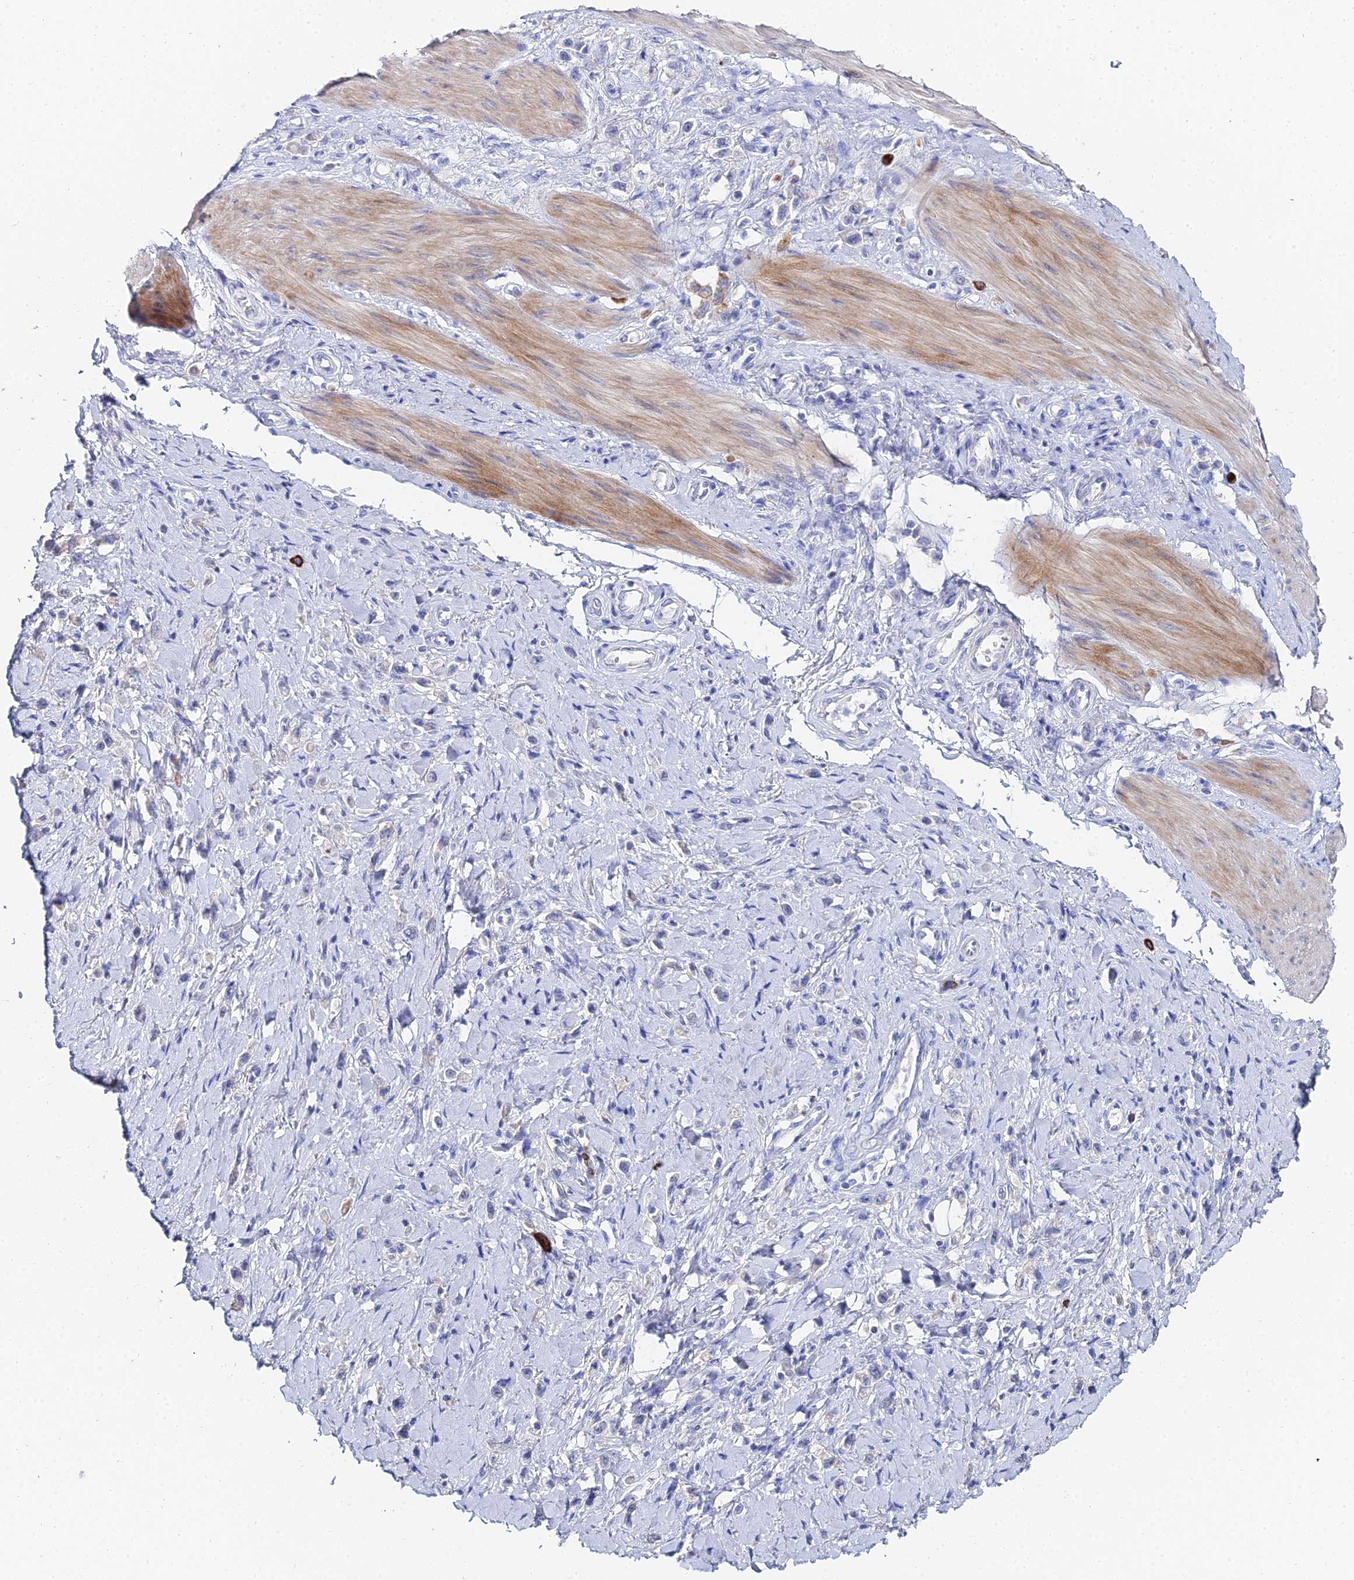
{"staining": {"intensity": "negative", "quantity": "none", "location": "none"}, "tissue": "stomach cancer", "cell_type": "Tumor cells", "image_type": "cancer", "snomed": [{"axis": "morphology", "description": "Adenocarcinoma, NOS"}, {"axis": "topography", "description": "Stomach"}], "caption": "A histopathology image of human stomach adenocarcinoma is negative for staining in tumor cells.", "gene": "KRT17", "patient": {"sex": "female", "age": 65}}